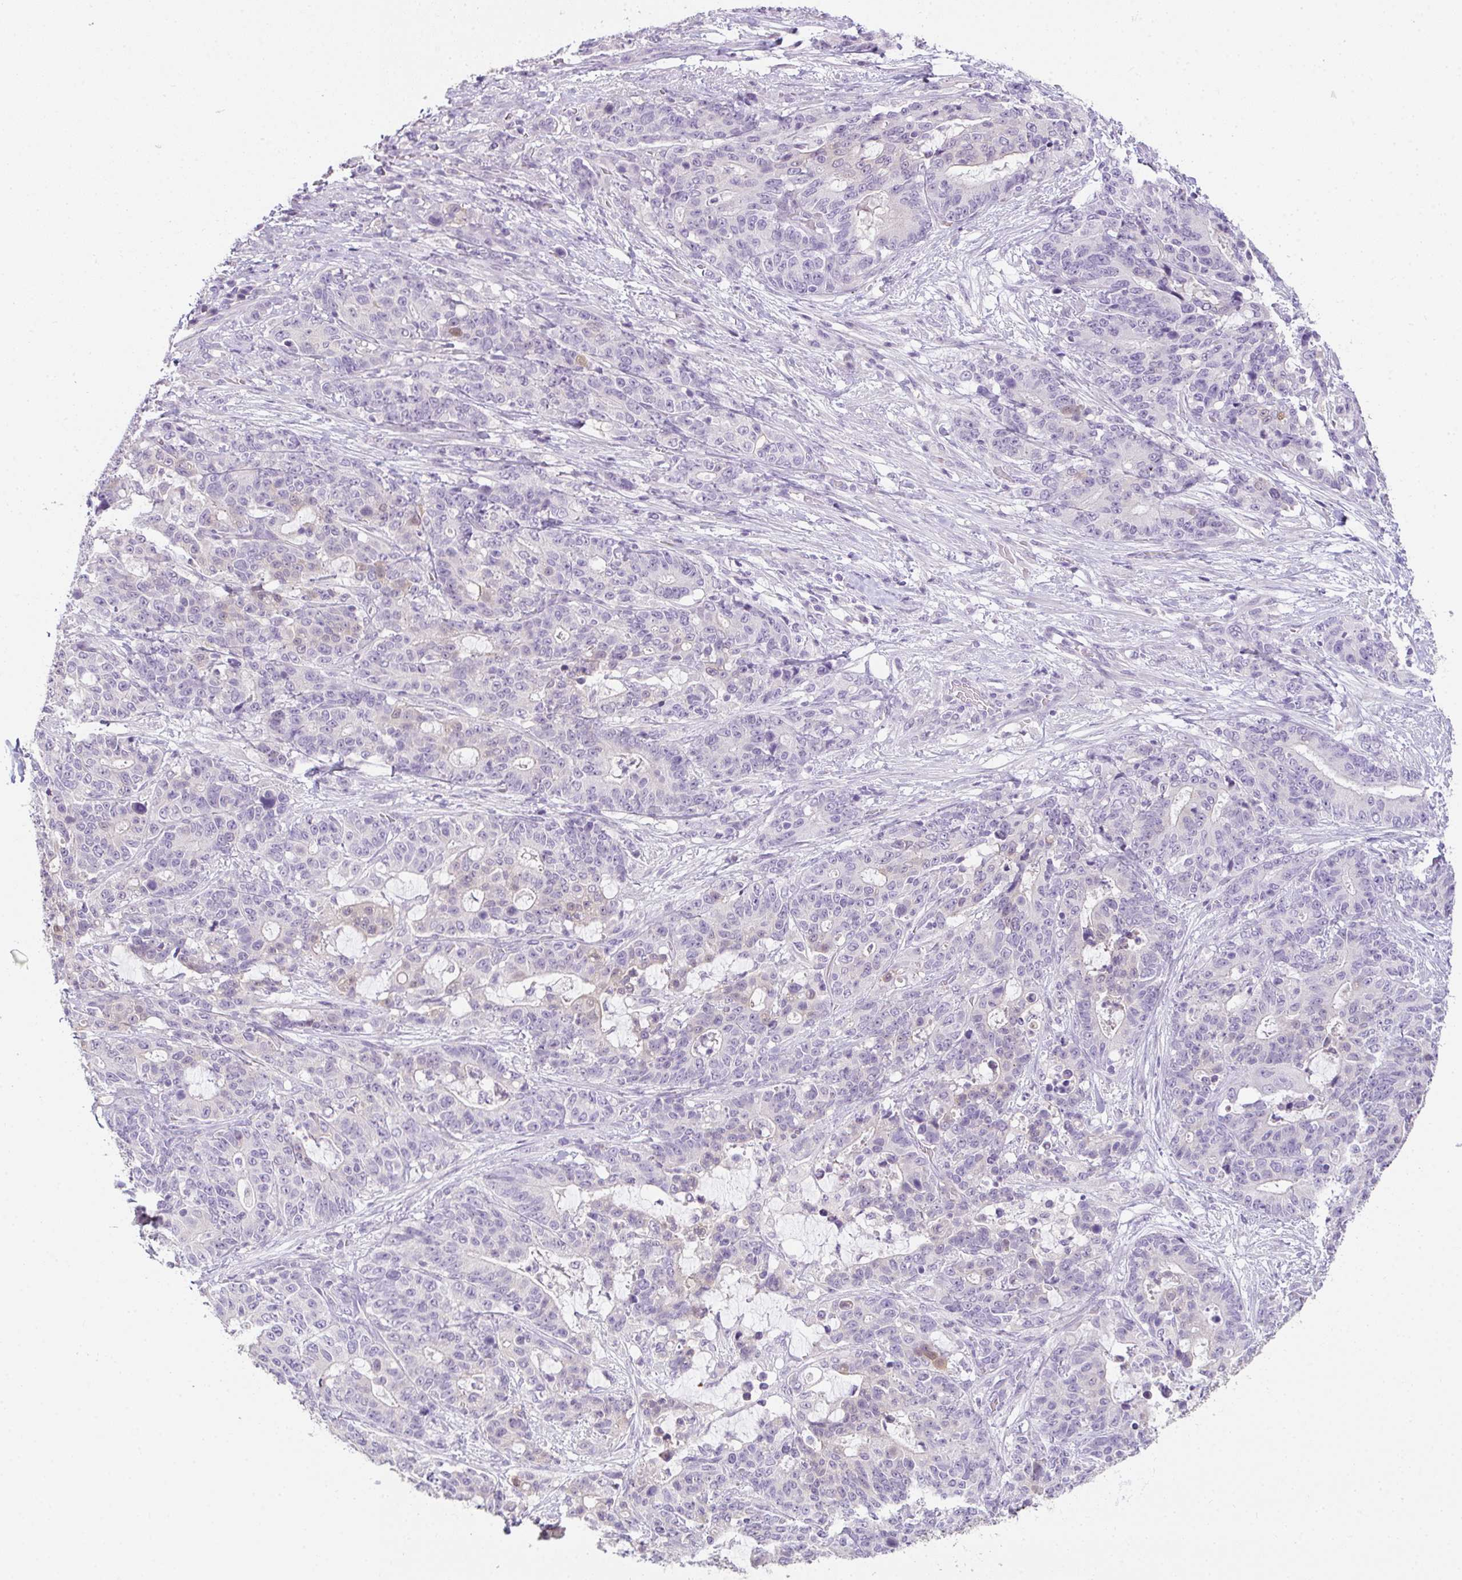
{"staining": {"intensity": "negative", "quantity": "none", "location": "none"}, "tissue": "stomach cancer", "cell_type": "Tumor cells", "image_type": "cancer", "snomed": [{"axis": "morphology", "description": "Normal tissue, NOS"}, {"axis": "morphology", "description": "Adenocarcinoma, NOS"}, {"axis": "topography", "description": "Stomach"}], "caption": "Immunohistochemistry of human stomach cancer (adenocarcinoma) shows no expression in tumor cells.", "gene": "CMPK1", "patient": {"sex": "female", "age": 64}}